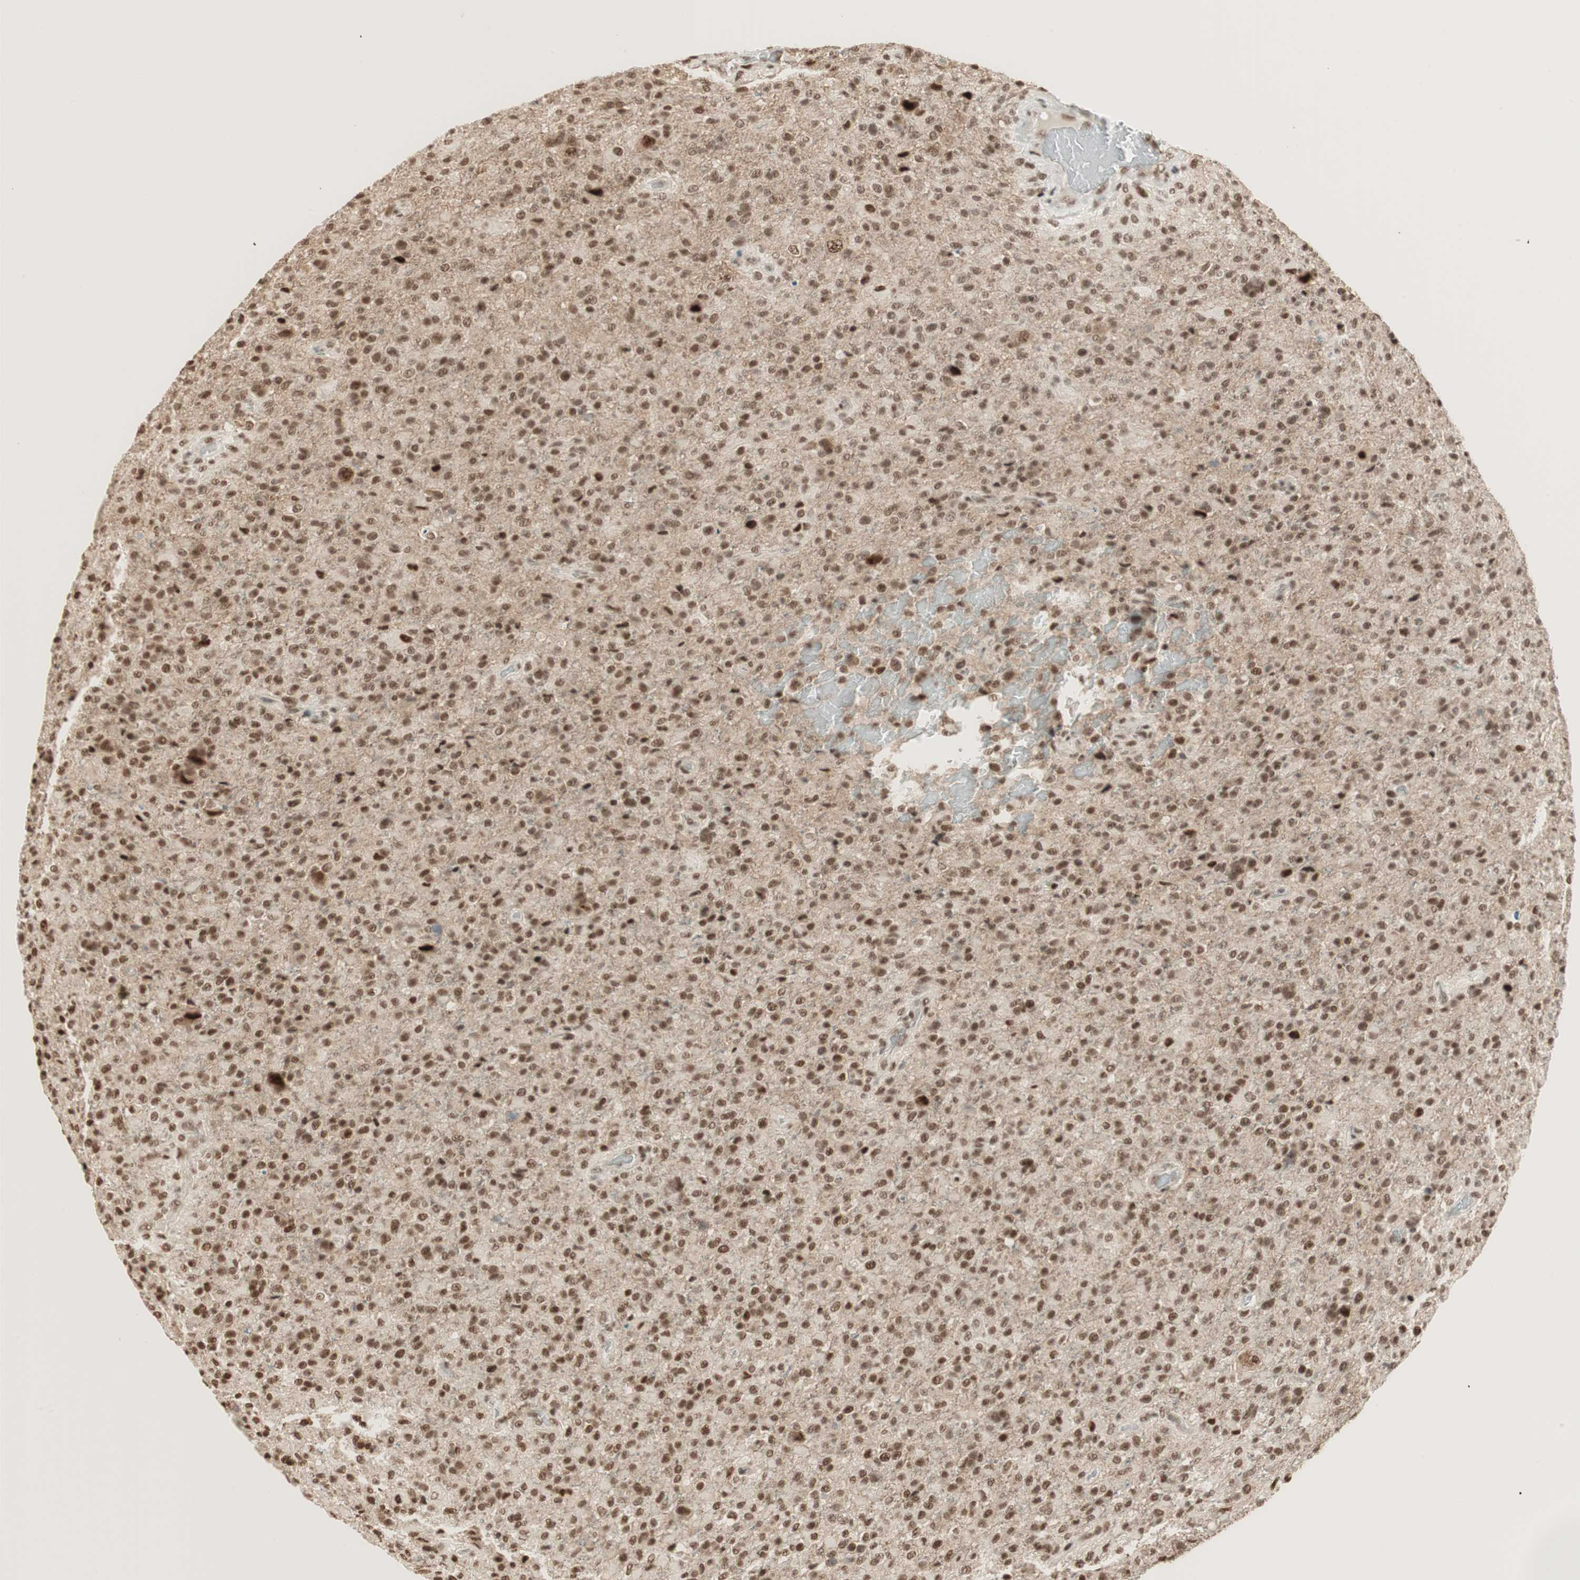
{"staining": {"intensity": "moderate", "quantity": ">75%", "location": "nuclear"}, "tissue": "glioma", "cell_type": "Tumor cells", "image_type": "cancer", "snomed": [{"axis": "morphology", "description": "Glioma, malignant, High grade"}, {"axis": "topography", "description": "Brain"}], "caption": "Human malignant high-grade glioma stained with a brown dye shows moderate nuclear positive expression in approximately >75% of tumor cells.", "gene": "SMARCE1", "patient": {"sex": "male", "age": 71}}